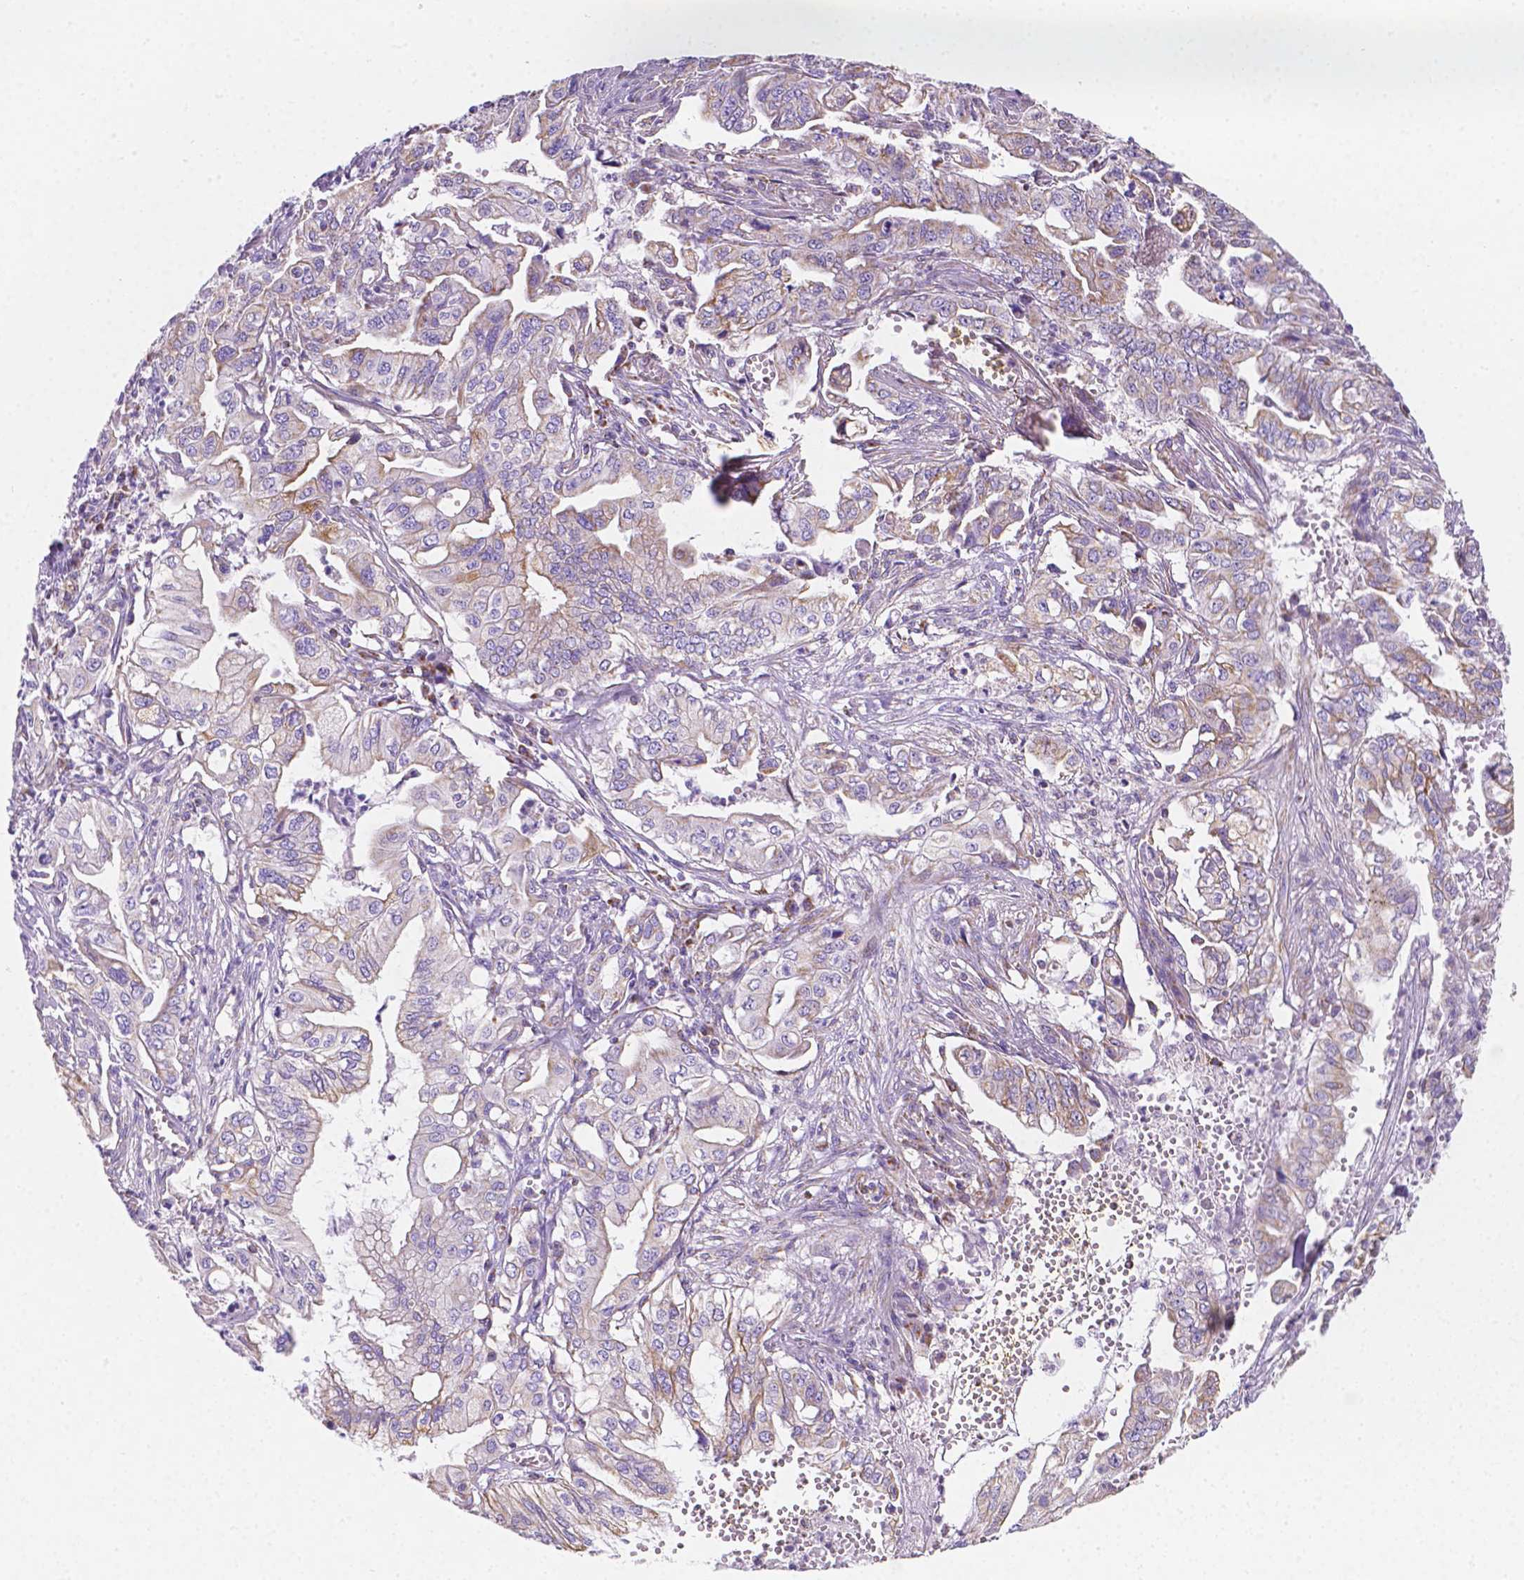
{"staining": {"intensity": "weak", "quantity": "<25%", "location": "cytoplasmic/membranous"}, "tissue": "pancreatic cancer", "cell_type": "Tumor cells", "image_type": "cancer", "snomed": [{"axis": "morphology", "description": "Adenocarcinoma, NOS"}, {"axis": "topography", "description": "Pancreas"}], "caption": "Image shows no significant protein expression in tumor cells of pancreatic cancer (adenocarcinoma).", "gene": "SGTB", "patient": {"sex": "male", "age": 68}}